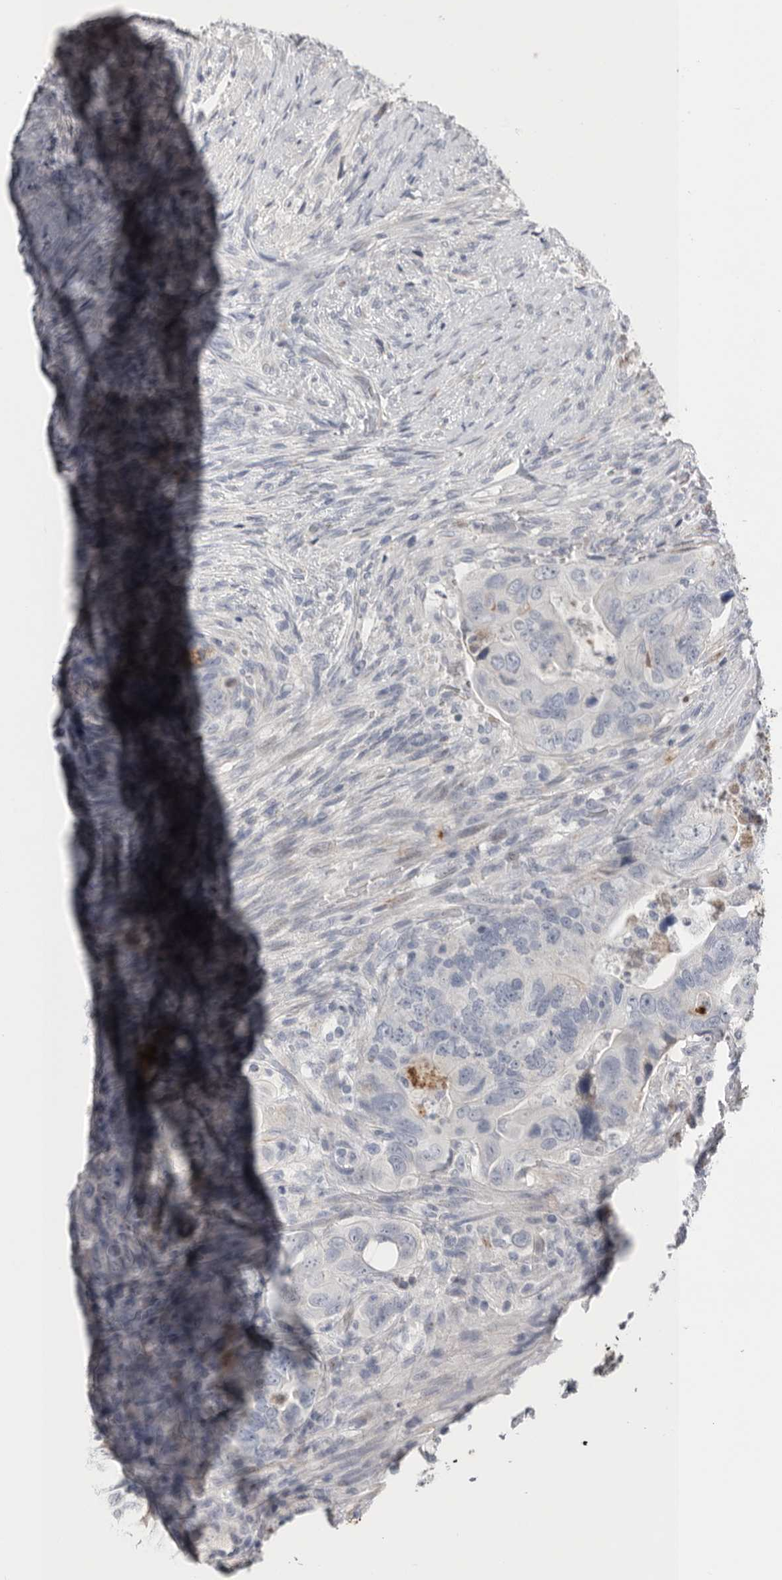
{"staining": {"intensity": "negative", "quantity": "none", "location": "none"}, "tissue": "colorectal cancer", "cell_type": "Tumor cells", "image_type": "cancer", "snomed": [{"axis": "morphology", "description": "Adenocarcinoma, NOS"}, {"axis": "topography", "description": "Rectum"}], "caption": "Tumor cells are negative for protein expression in human adenocarcinoma (colorectal).", "gene": "TIMP1", "patient": {"sex": "male", "age": 63}}